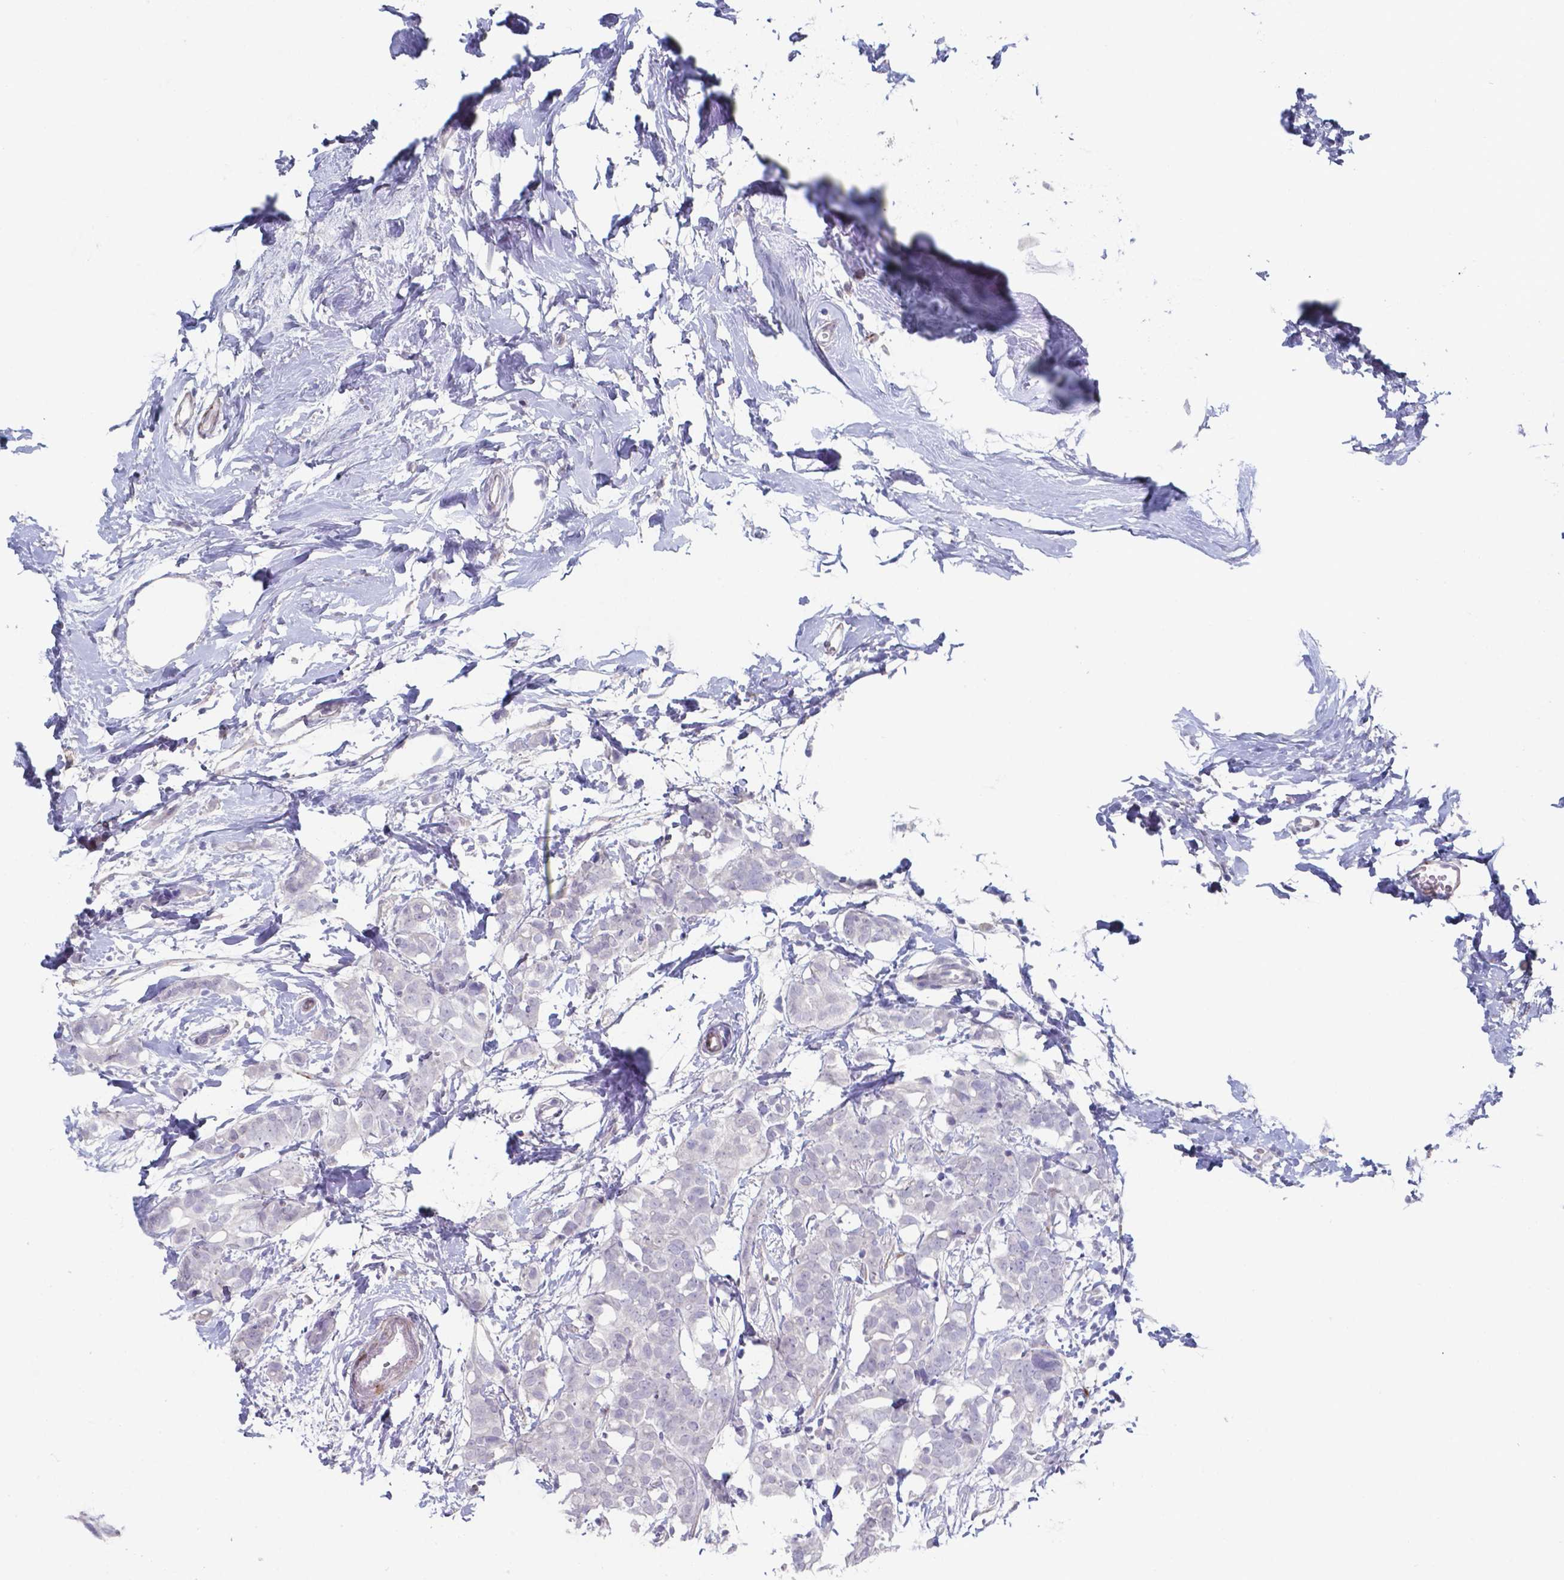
{"staining": {"intensity": "negative", "quantity": "none", "location": "none"}, "tissue": "breast cancer", "cell_type": "Tumor cells", "image_type": "cancer", "snomed": [{"axis": "morphology", "description": "Duct carcinoma"}, {"axis": "topography", "description": "Breast"}], "caption": "This histopathology image is of intraductal carcinoma (breast) stained with immunohistochemistry to label a protein in brown with the nuclei are counter-stained blue. There is no staining in tumor cells.", "gene": "PLA2R1", "patient": {"sex": "female", "age": 40}}